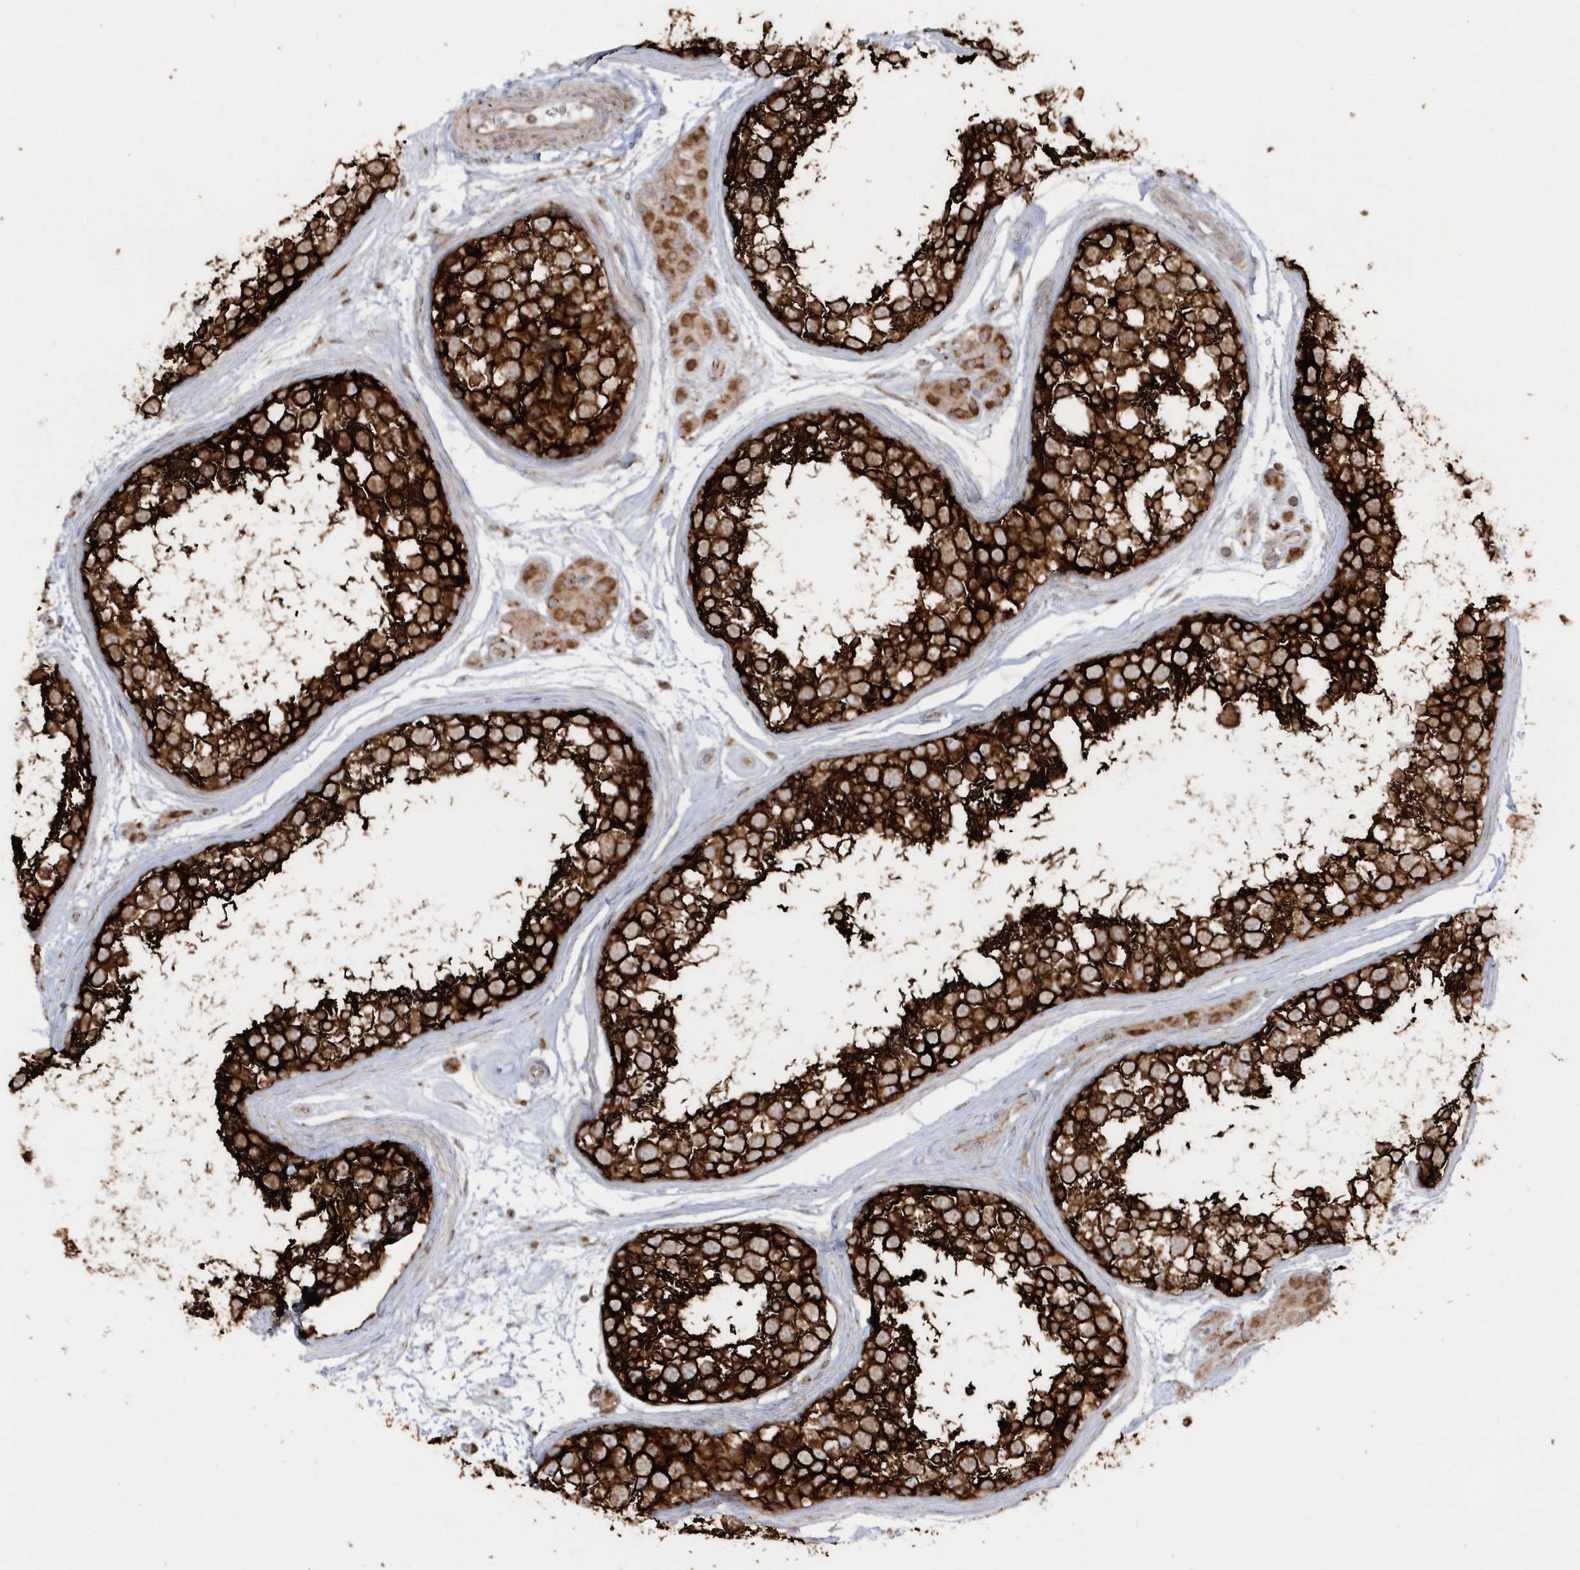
{"staining": {"intensity": "strong", "quantity": ">75%", "location": "cytoplasmic/membranous"}, "tissue": "testis", "cell_type": "Cells in seminiferous ducts", "image_type": "normal", "snomed": [{"axis": "morphology", "description": "Normal tissue, NOS"}, {"axis": "topography", "description": "Testis"}], "caption": "Protein expression by IHC shows strong cytoplasmic/membranous staining in about >75% of cells in seminiferous ducts in unremarkable testis.", "gene": "SH3BP2", "patient": {"sex": "male", "age": 56}}